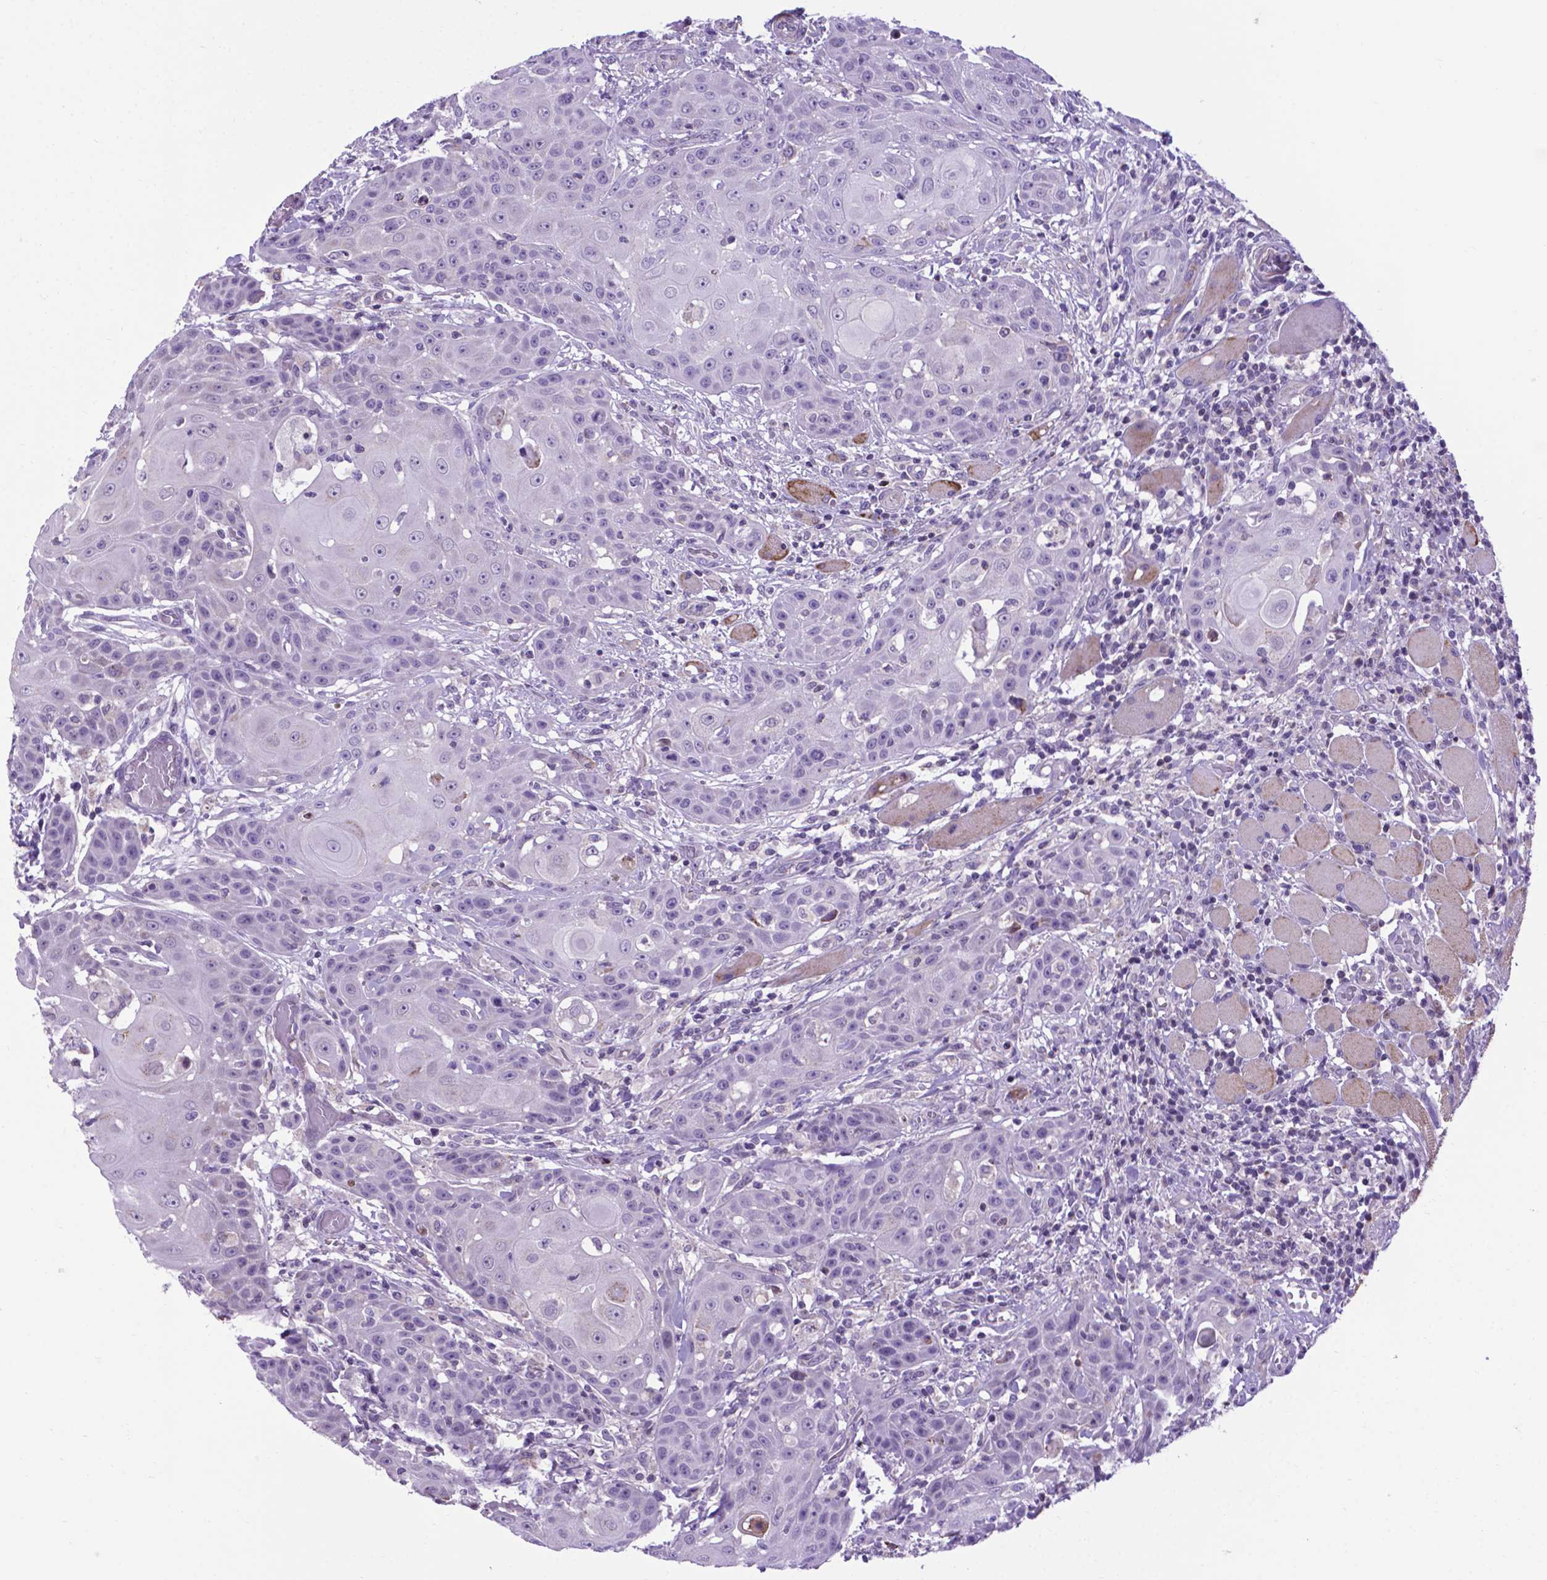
{"staining": {"intensity": "negative", "quantity": "none", "location": "none"}, "tissue": "head and neck cancer", "cell_type": "Tumor cells", "image_type": "cancer", "snomed": [{"axis": "morphology", "description": "Normal tissue, NOS"}, {"axis": "morphology", "description": "Squamous cell carcinoma, NOS"}, {"axis": "topography", "description": "Oral tissue"}, {"axis": "topography", "description": "Head-Neck"}], "caption": "The histopathology image exhibits no significant positivity in tumor cells of head and neck cancer. Brightfield microscopy of immunohistochemistry (IHC) stained with DAB (brown) and hematoxylin (blue), captured at high magnification.", "gene": "POU3F3", "patient": {"sex": "female", "age": 55}}